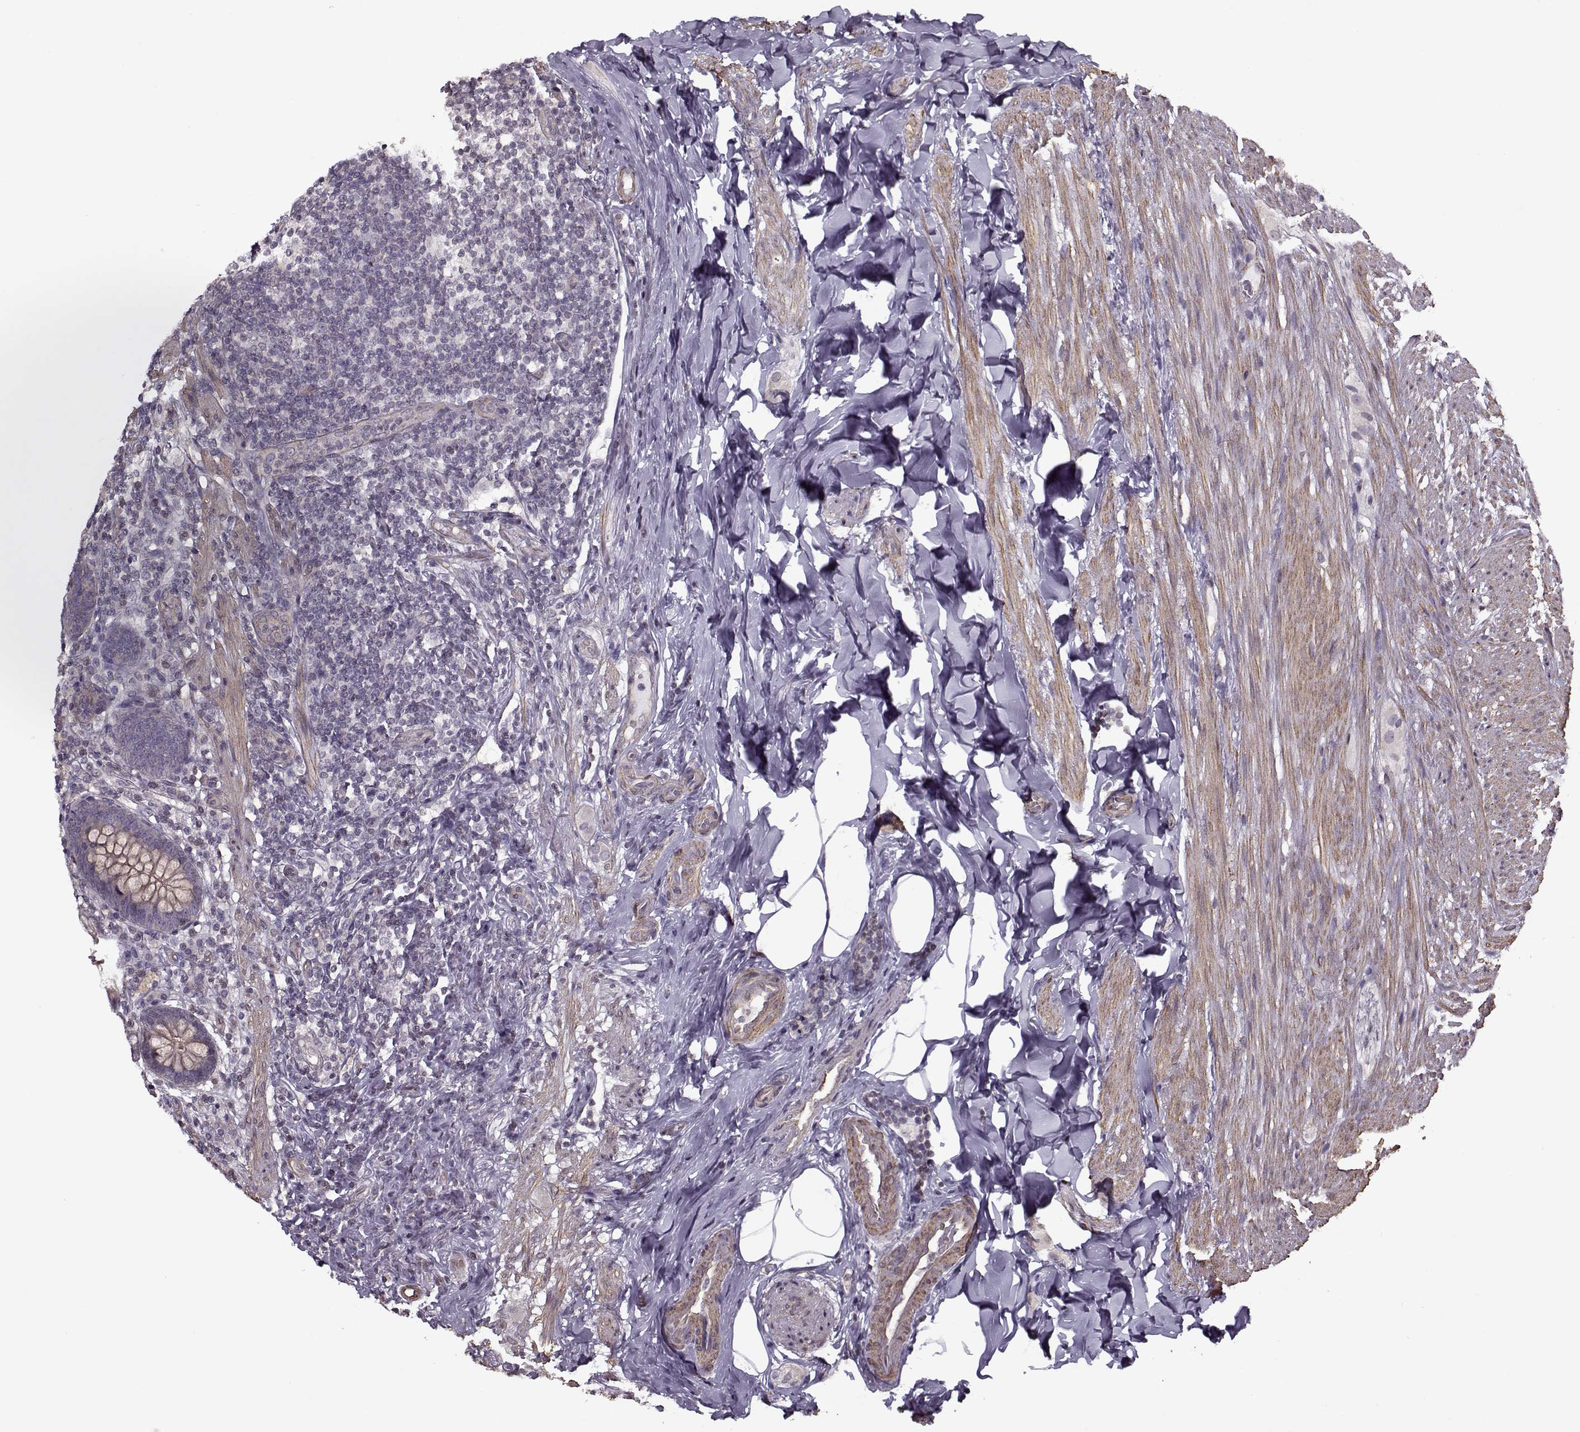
{"staining": {"intensity": "weak", "quantity": ">75%", "location": "cytoplasmic/membranous"}, "tissue": "appendix", "cell_type": "Glandular cells", "image_type": "normal", "snomed": [{"axis": "morphology", "description": "Normal tissue, NOS"}, {"axis": "topography", "description": "Appendix"}], "caption": "Appendix was stained to show a protein in brown. There is low levels of weak cytoplasmic/membranous staining in approximately >75% of glandular cells. (Brightfield microscopy of DAB IHC at high magnification).", "gene": "KRT9", "patient": {"sex": "male", "age": 47}}